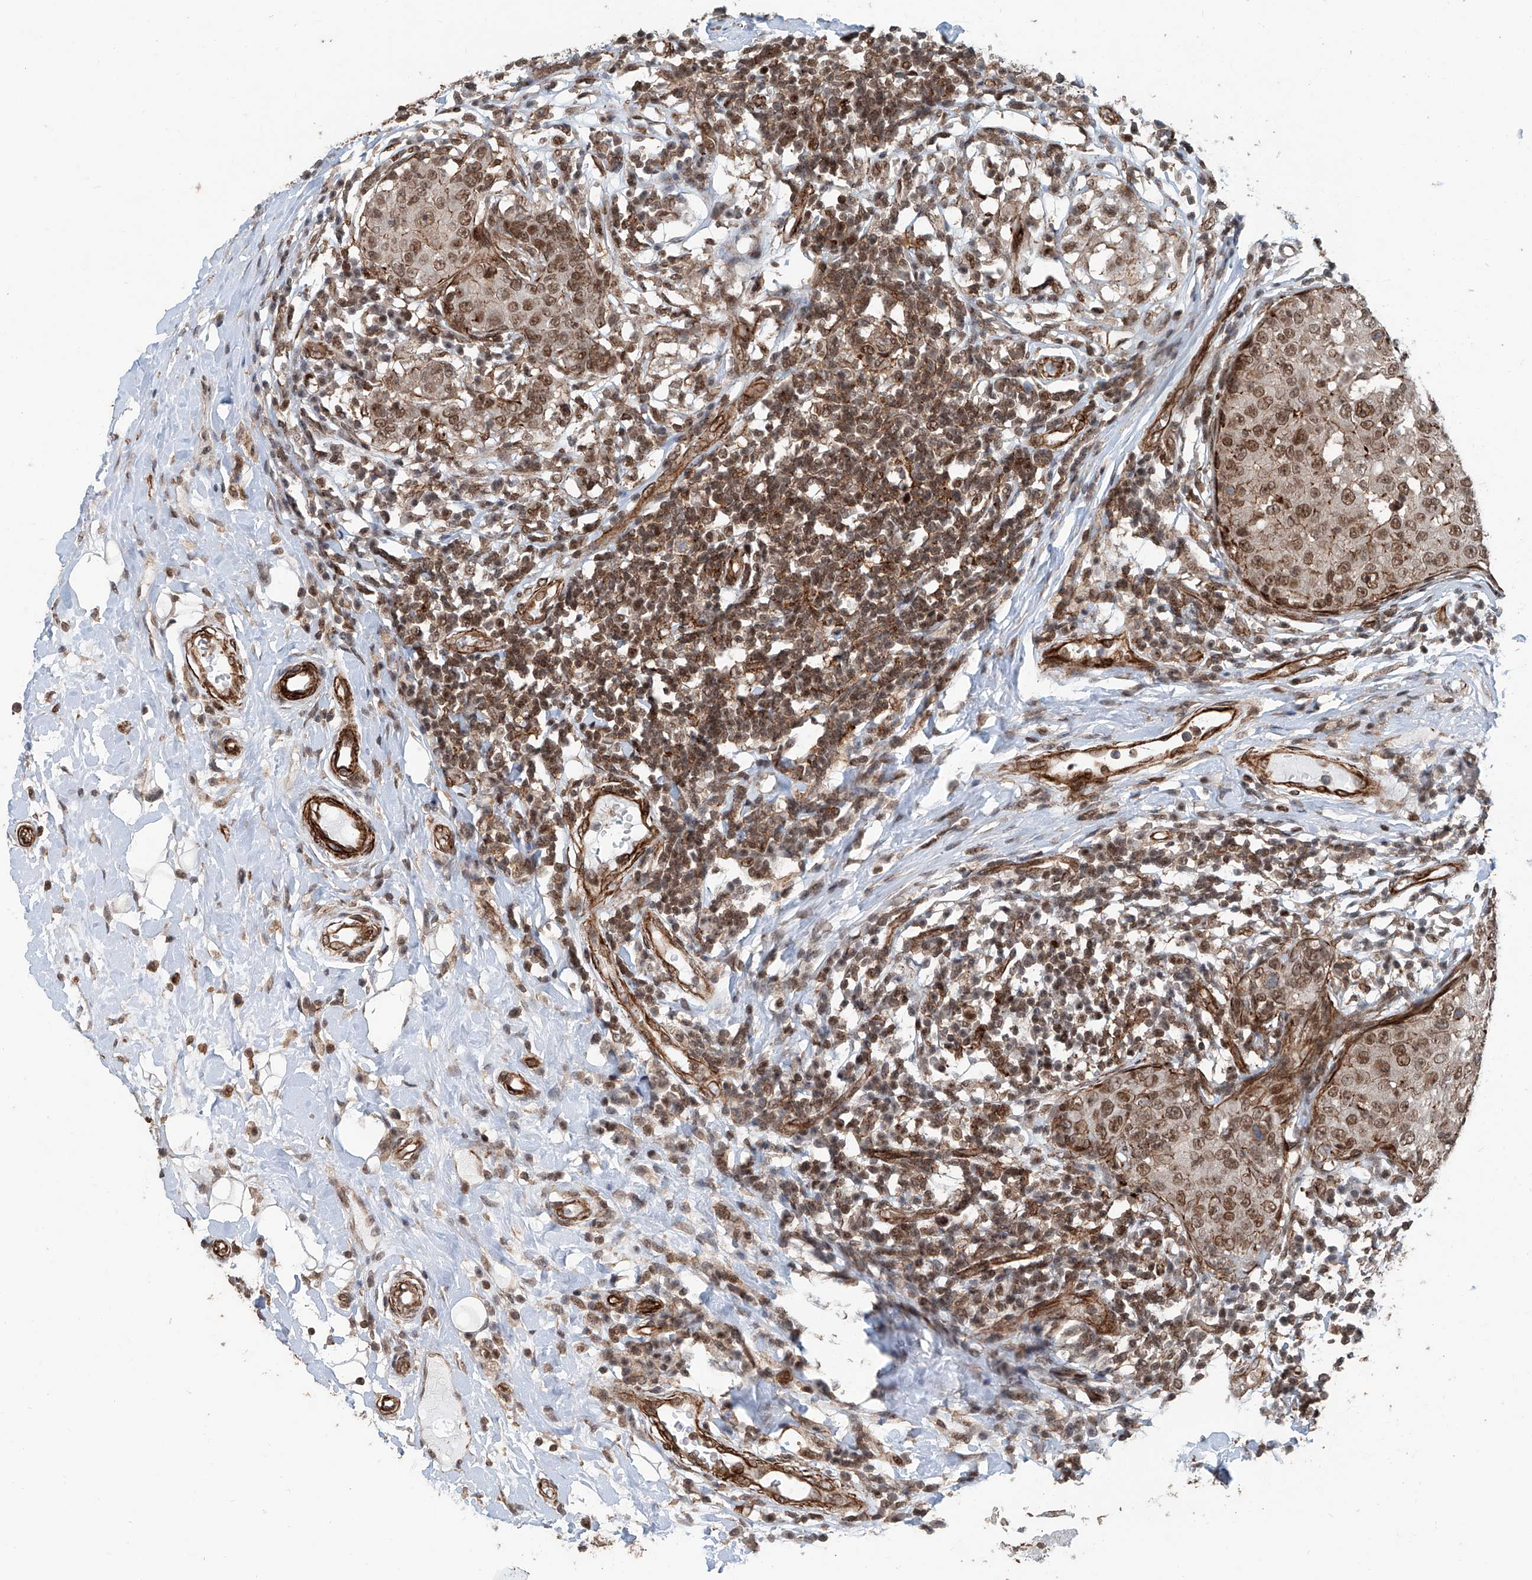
{"staining": {"intensity": "moderate", "quantity": ">75%", "location": "cytoplasmic/membranous,nuclear"}, "tissue": "breast cancer", "cell_type": "Tumor cells", "image_type": "cancer", "snomed": [{"axis": "morphology", "description": "Duct carcinoma"}, {"axis": "topography", "description": "Breast"}], "caption": "Moderate cytoplasmic/membranous and nuclear protein expression is identified in approximately >75% of tumor cells in breast intraductal carcinoma.", "gene": "SDE2", "patient": {"sex": "female", "age": 27}}